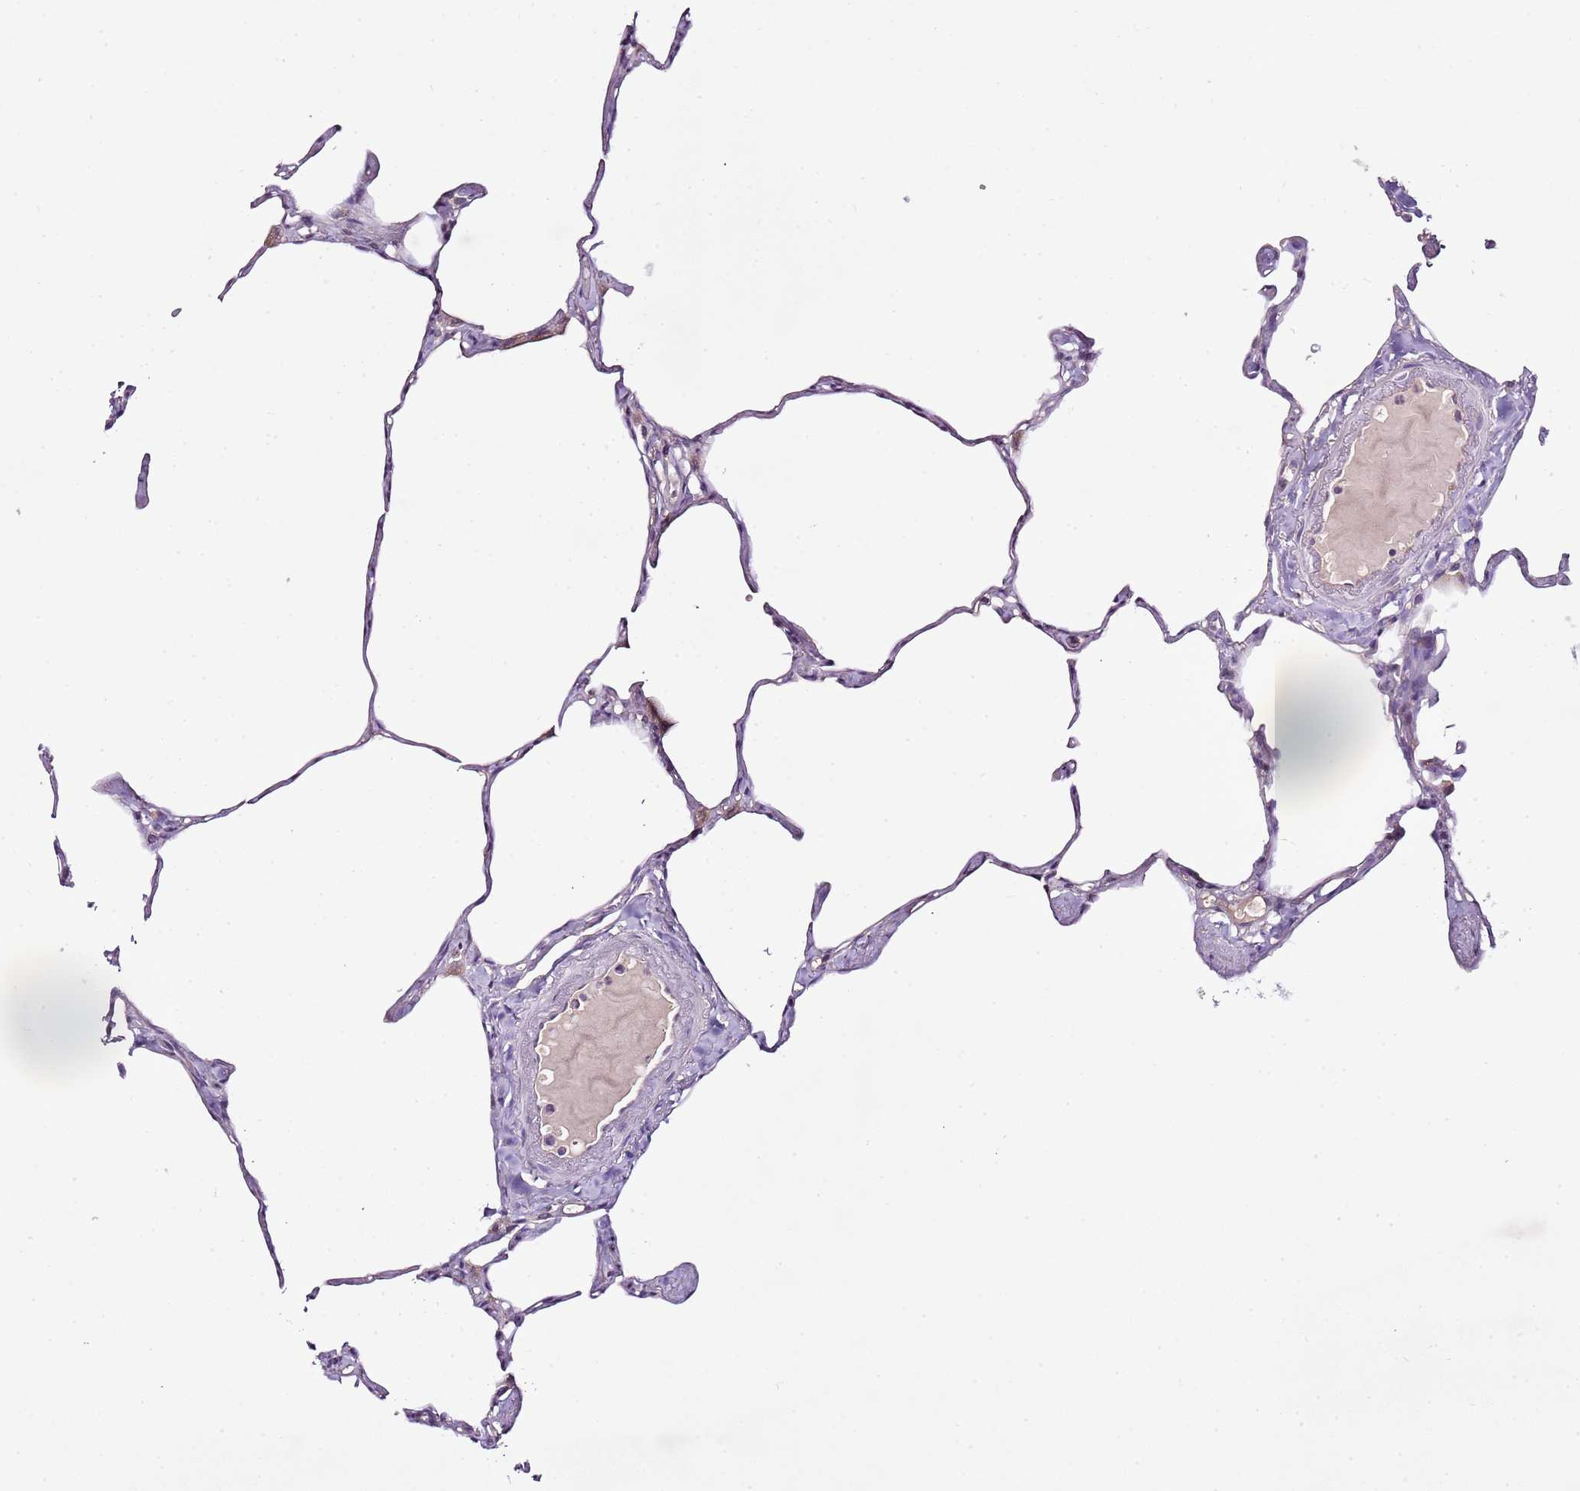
{"staining": {"intensity": "negative", "quantity": "none", "location": "none"}, "tissue": "lung", "cell_type": "Alveolar cells", "image_type": "normal", "snomed": [{"axis": "morphology", "description": "Normal tissue, NOS"}, {"axis": "topography", "description": "Lung"}], "caption": "DAB immunohistochemical staining of benign lung reveals no significant staining in alveolar cells.", "gene": "CMKLR1", "patient": {"sex": "male", "age": 65}}